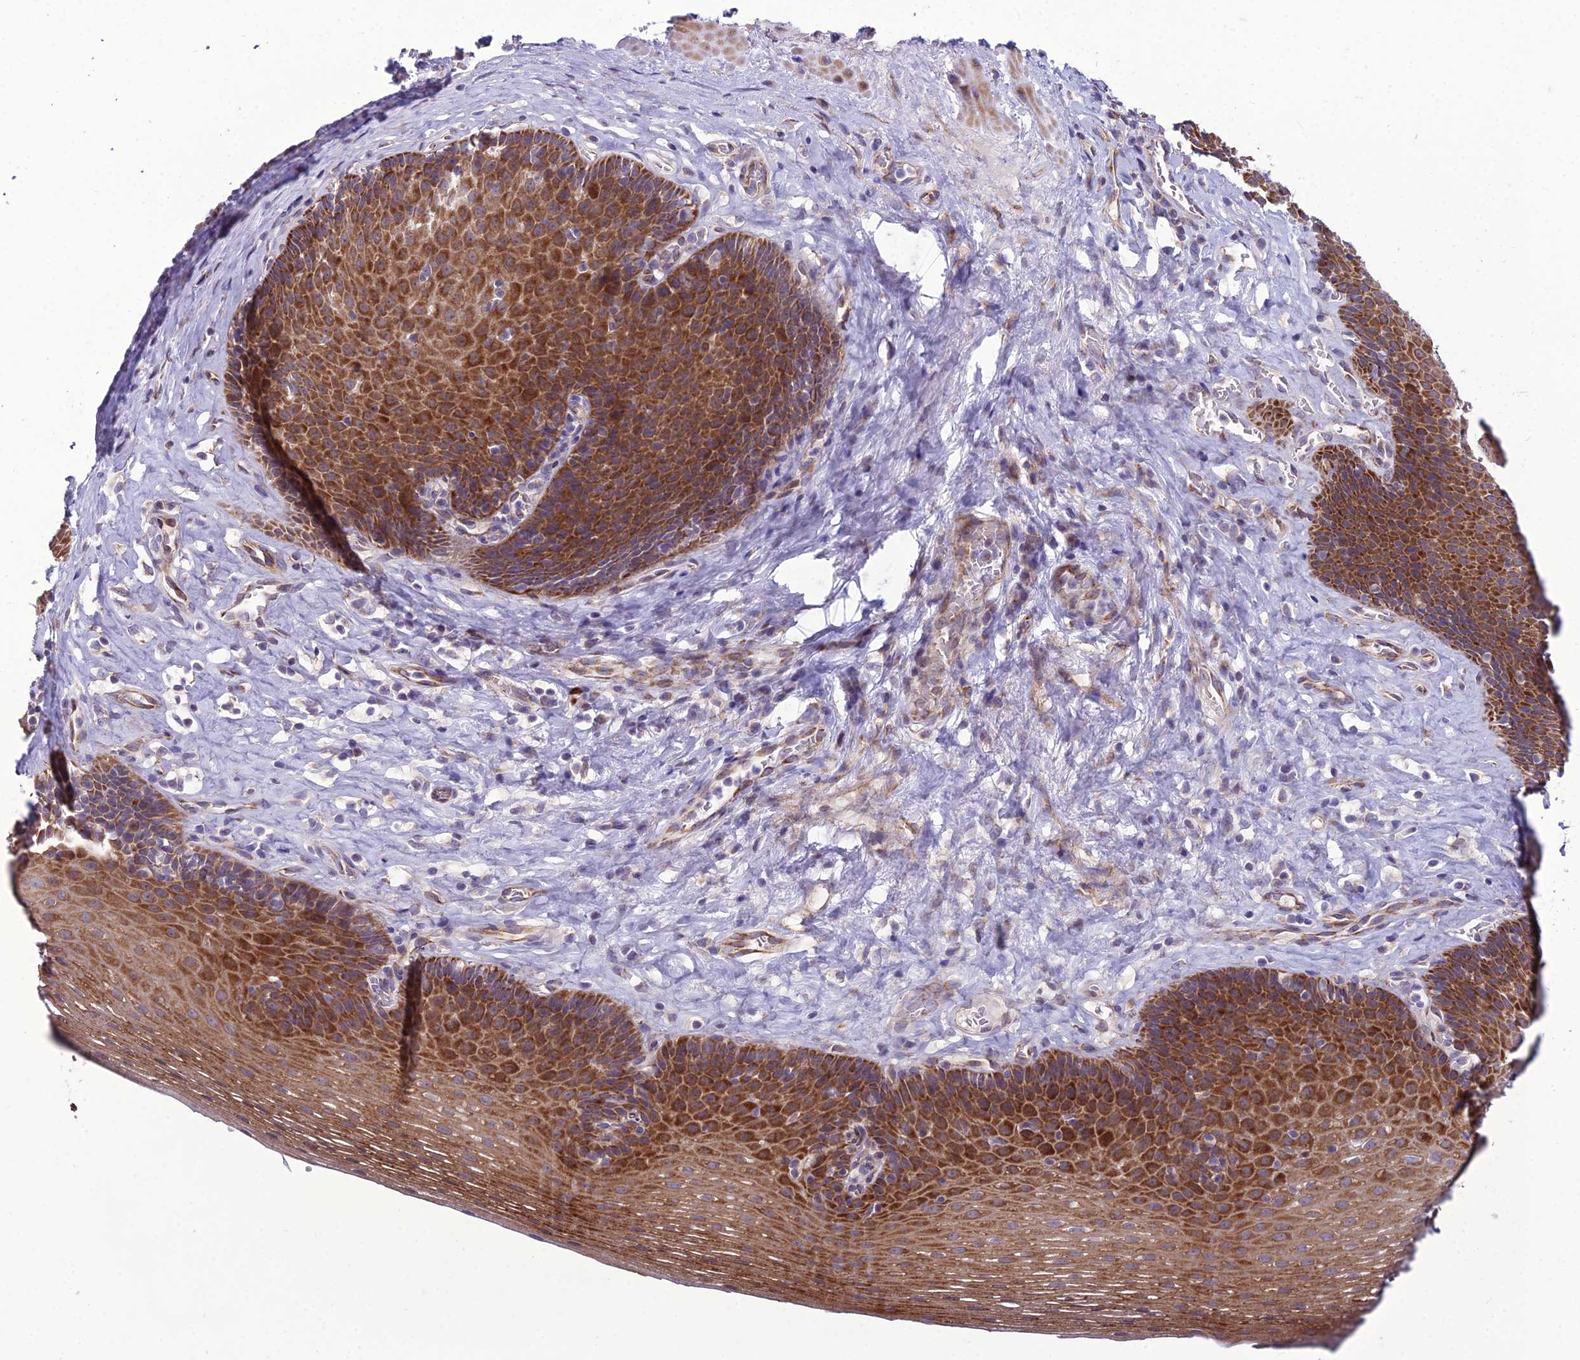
{"staining": {"intensity": "strong", "quantity": ">75%", "location": "cytoplasmic/membranous"}, "tissue": "esophagus", "cell_type": "Squamous epithelial cells", "image_type": "normal", "snomed": [{"axis": "morphology", "description": "Normal tissue, NOS"}, {"axis": "topography", "description": "Esophagus"}], "caption": "Brown immunohistochemical staining in normal esophagus shows strong cytoplasmic/membranous expression in about >75% of squamous epithelial cells.", "gene": "NODAL", "patient": {"sex": "female", "age": 66}}